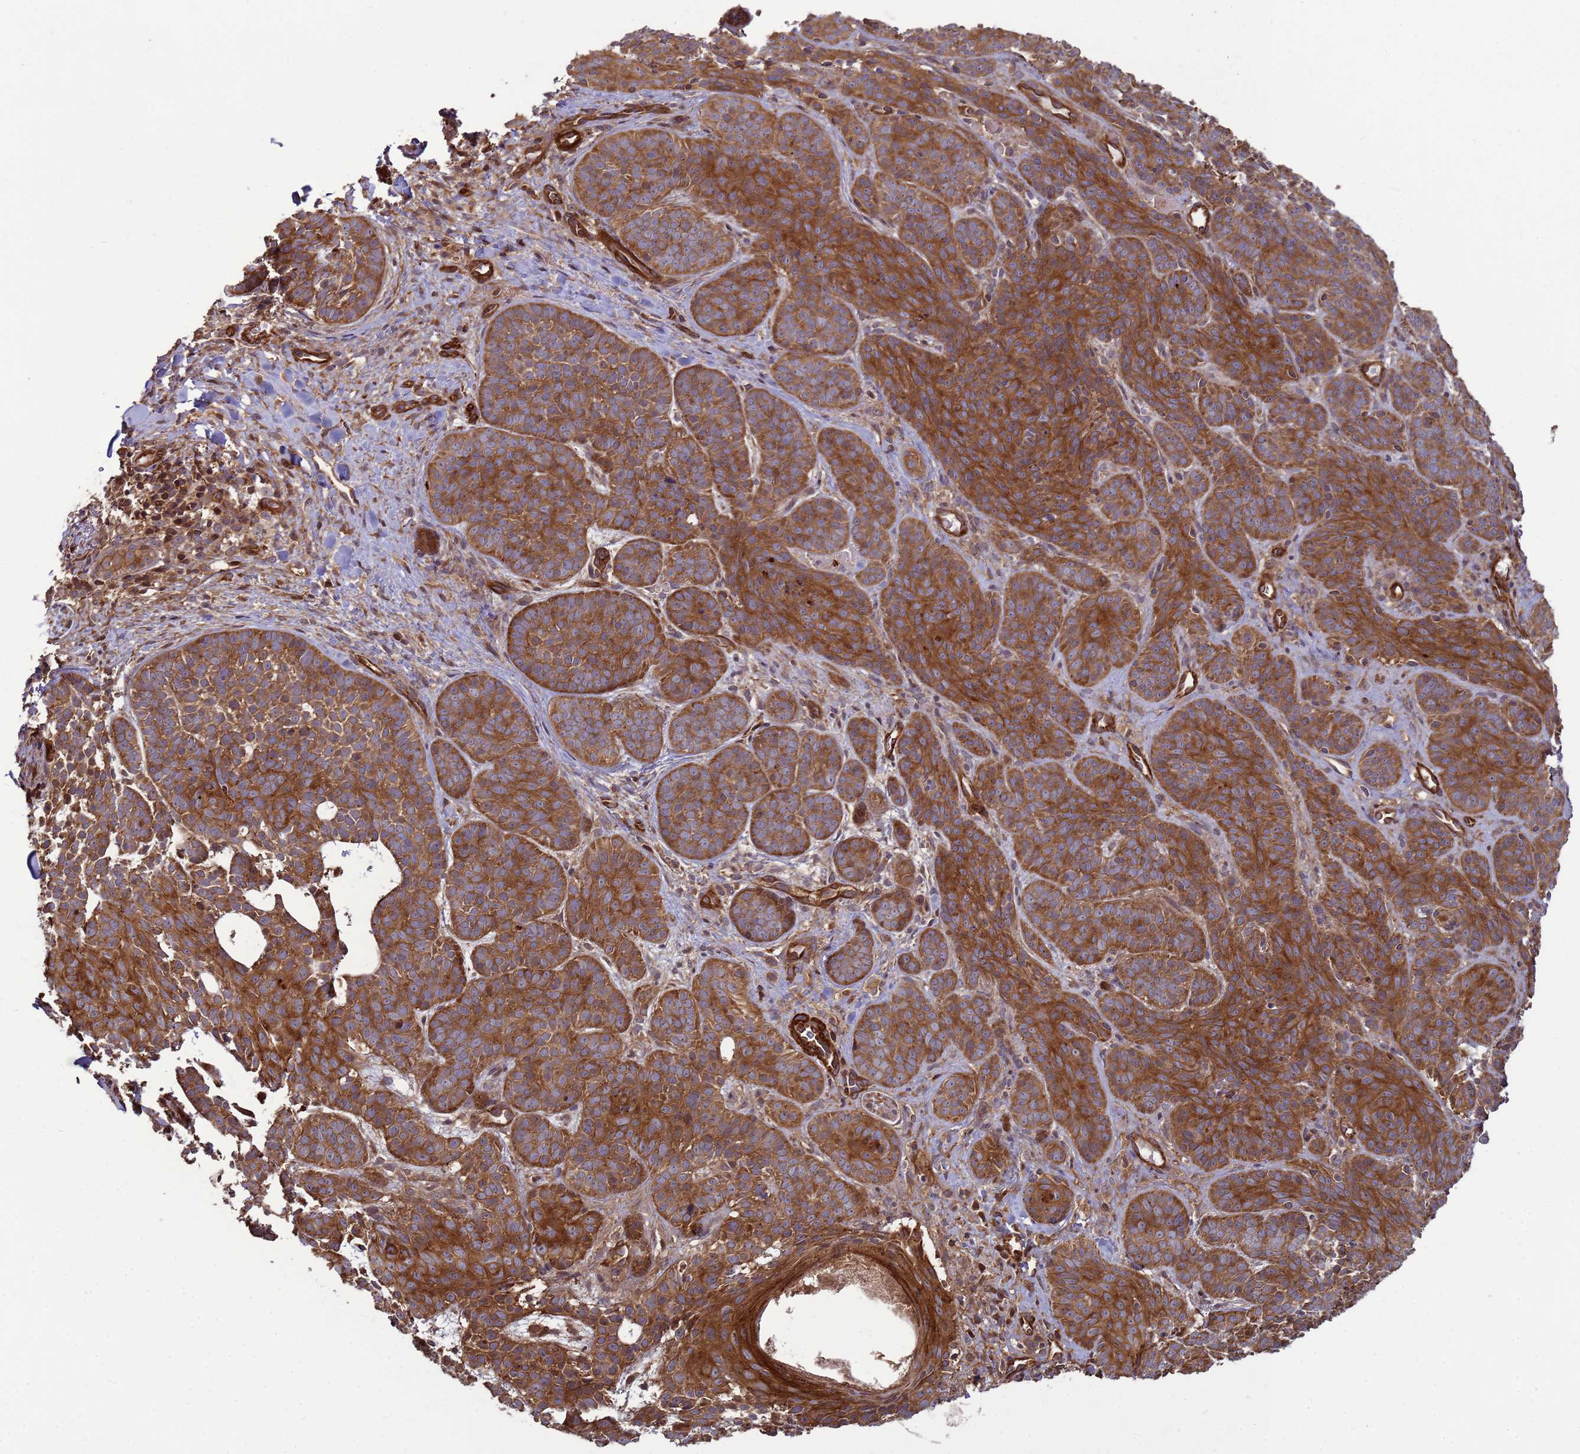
{"staining": {"intensity": "strong", "quantity": ">75%", "location": "cytoplasmic/membranous"}, "tissue": "skin cancer", "cell_type": "Tumor cells", "image_type": "cancer", "snomed": [{"axis": "morphology", "description": "Basal cell carcinoma"}, {"axis": "topography", "description": "Skin"}], "caption": "About >75% of tumor cells in human basal cell carcinoma (skin) reveal strong cytoplasmic/membranous protein staining as visualized by brown immunohistochemical staining.", "gene": "CNOT1", "patient": {"sex": "male", "age": 85}}